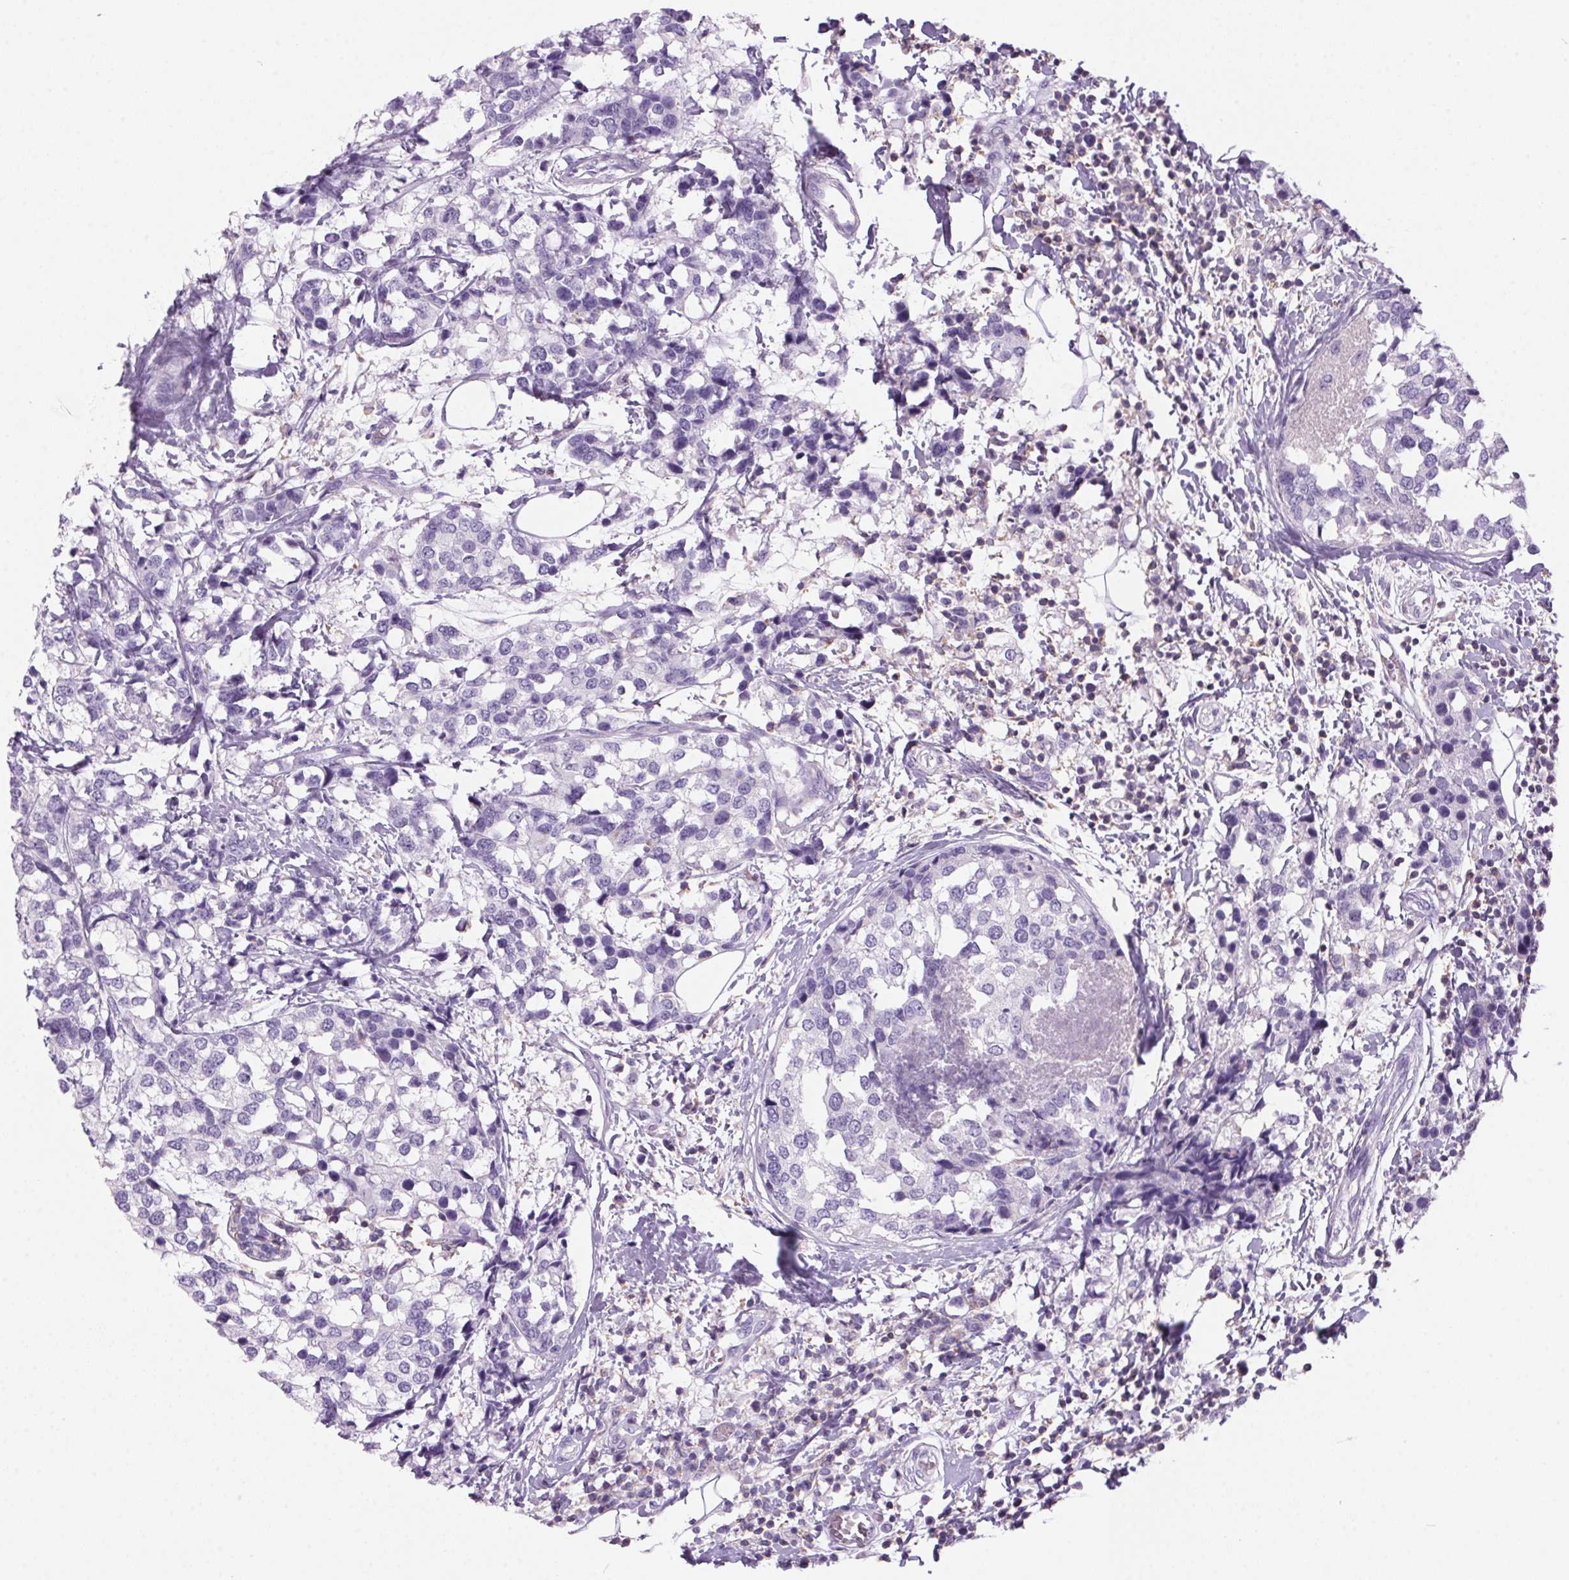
{"staining": {"intensity": "negative", "quantity": "none", "location": "none"}, "tissue": "breast cancer", "cell_type": "Tumor cells", "image_type": "cancer", "snomed": [{"axis": "morphology", "description": "Lobular carcinoma"}, {"axis": "topography", "description": "Breast"}], "caption": "IHC micrograph of human breast cancer (lobular carcinoma) stained for a protein (brown), which exhibits no staining in tumor cells. (DAB (3,3'-diaminobenzidine) immunohistochemistry, high magnification).", "gene": "S100A2", "patient": {"sex": "female", "age": 59}}